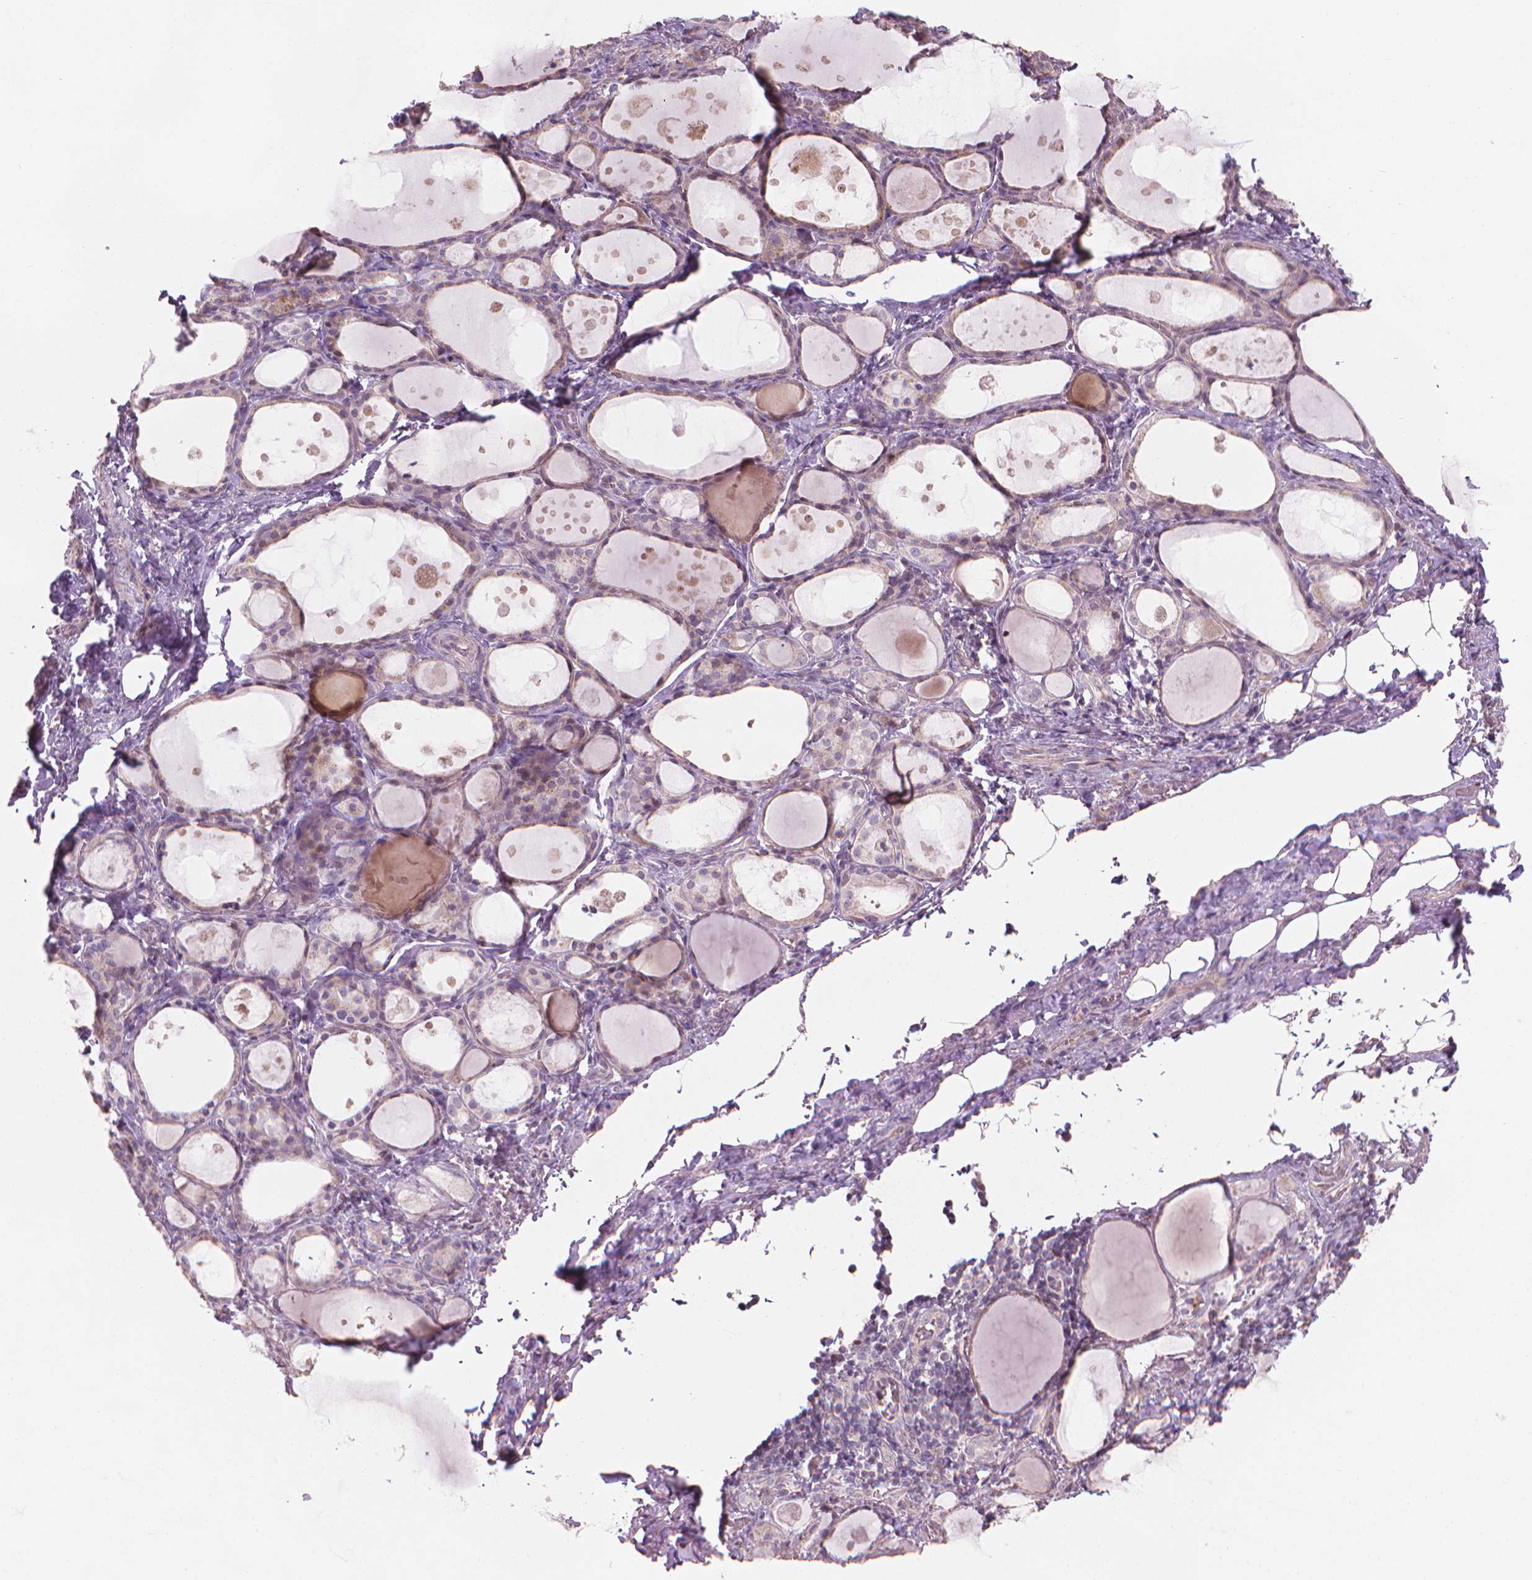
{"staining": {"intensity": "weak", "quantity": "<25%", "location": "cytoplasmic/membranous"}, "tissue": "thyroid gland", "cell_type": "Glandular cells", "image_type": "normal", "snomed": [{"axis": "morphology", "description": "Normal tissue, NOS"}, {"axis": "topography", "description": "Thyroid gland"}], "caption": "High power microscopy image of an immunohistochemistry photomicrograph of benign thyroid gland, revealing no significant expression in glandular cells. The staining was performed using DAB to visualize the protein expression in brown, while the nuclei were stained in blue with hematoxylin (Magnification: 20x).", "gene": "IFFO1", "patient": {"sex": "male", "age": 68}}